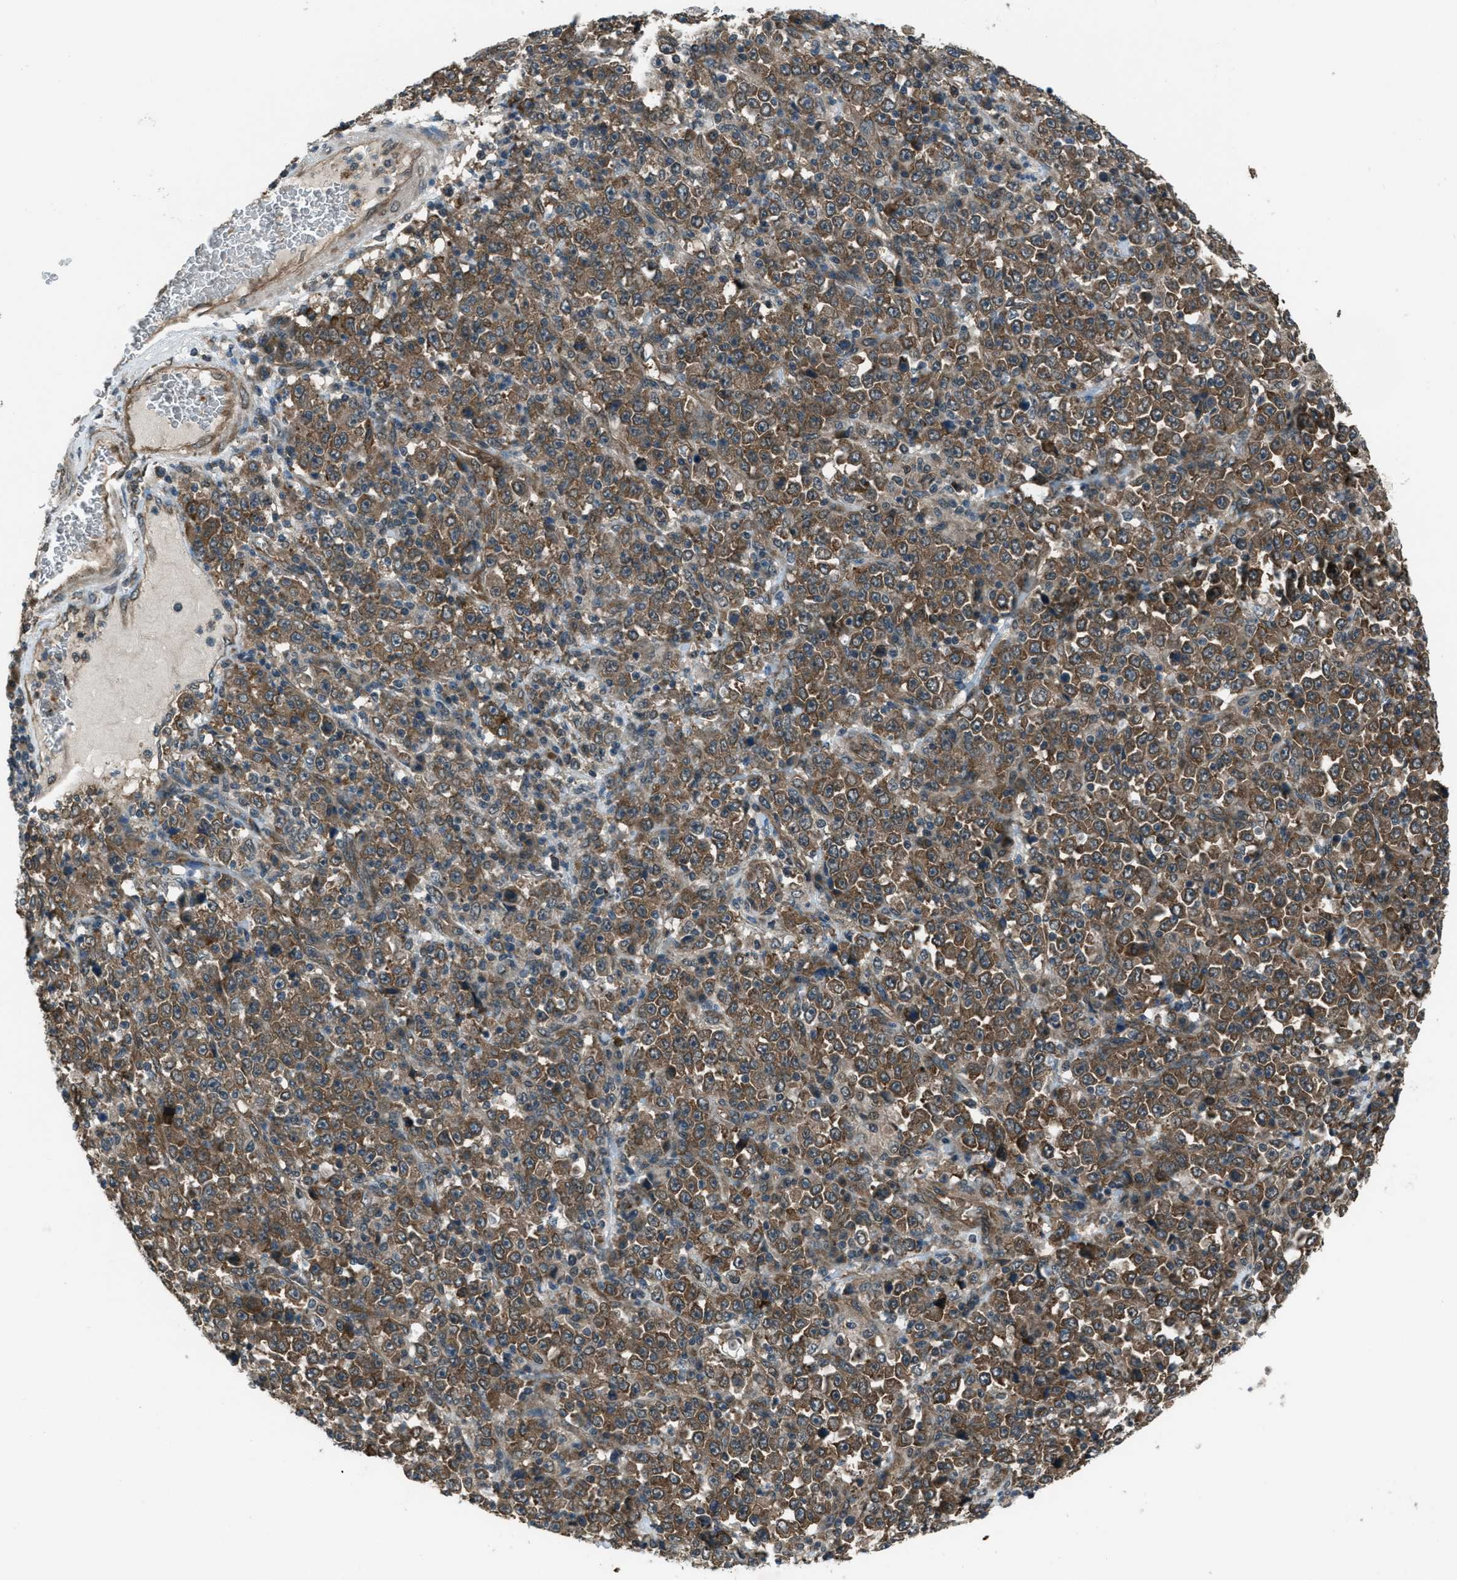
{"staining": {"intensity": "moderate", "quantity": ">75%", "location": "cytoplasmic/membranous"}, "tissue": "stomach cancer", "cell_type": "Tumor cells", "image_type": "cancer", "snomed": [{"axis": "morphology", "description": "Normal tissue, NOS"}, {"axis": "morphology", "description": "Adenocarcinoma, NOS"}, {"axis": "topography", "description": "Stomach, upper"}, {"axis": "topography", "description": "Stomach"}], "caption": "Immunohistochemical staining of human stomach cancer reveals moderate cytoplasmic/membranous protein staining in approximately >75% of tumor cells. (DAB = brown stain, brightfield microscopy at high magnification).", "gene": "ASAP2", "patient": {"sex": "male", "age": 59}}